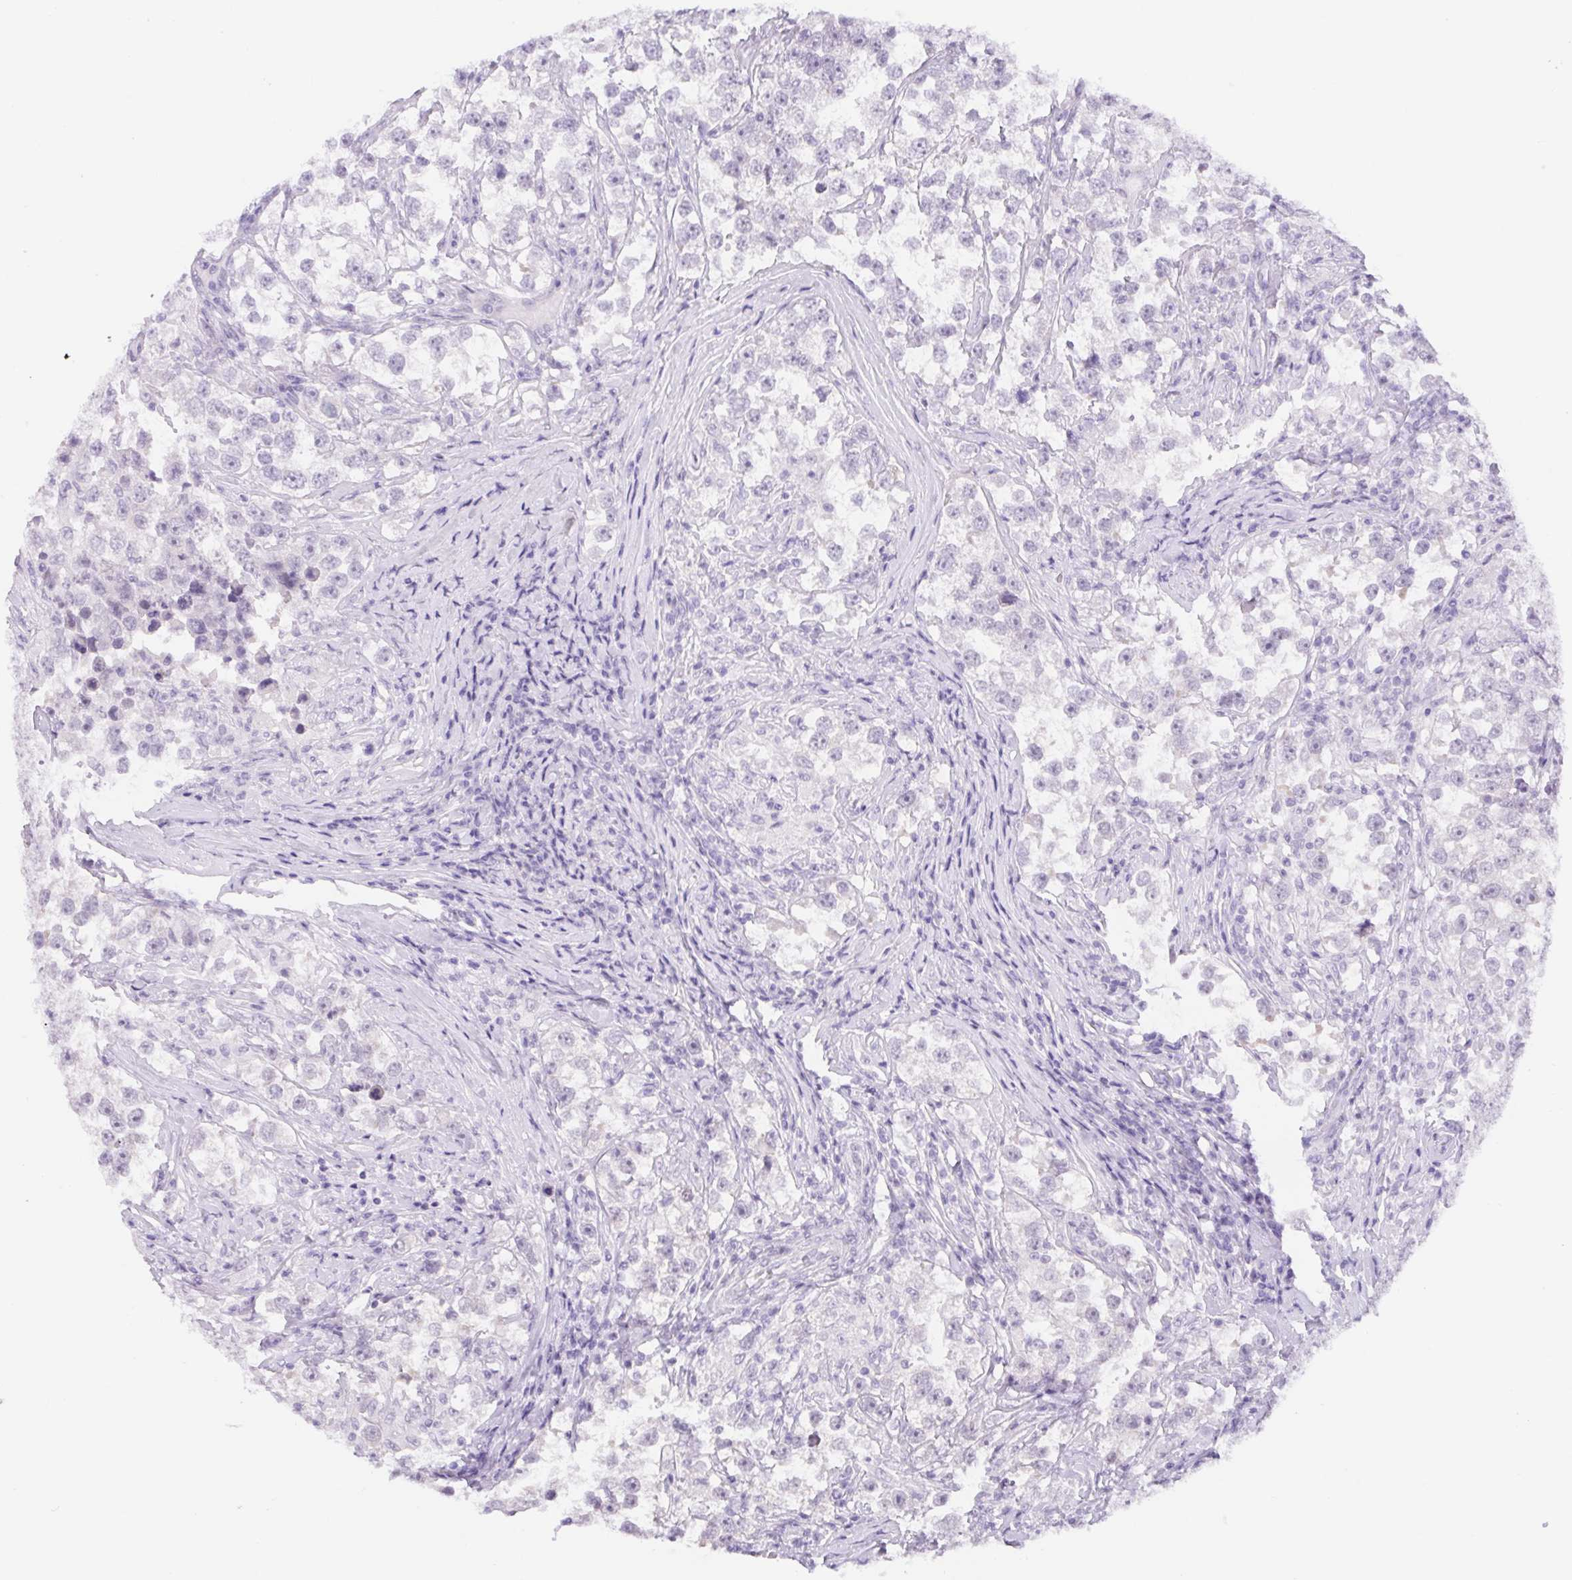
{"staining": {"intensity": "negative", "quantity": "none", "location": "none"}, "tissue": "testis cancer", "cell_type": "Tumor cells", "image_type": "cancer", "snomed": [{"axis": "morphology", "description": "Seminoma, NOS"}, {"axis": "topography", "description": "Testis"}], "caption": "Tumor cells are negative for brown protein staining in testis seminoma.", "gene": "CAND1", "patient": {"sex": "male", "age": 46}}